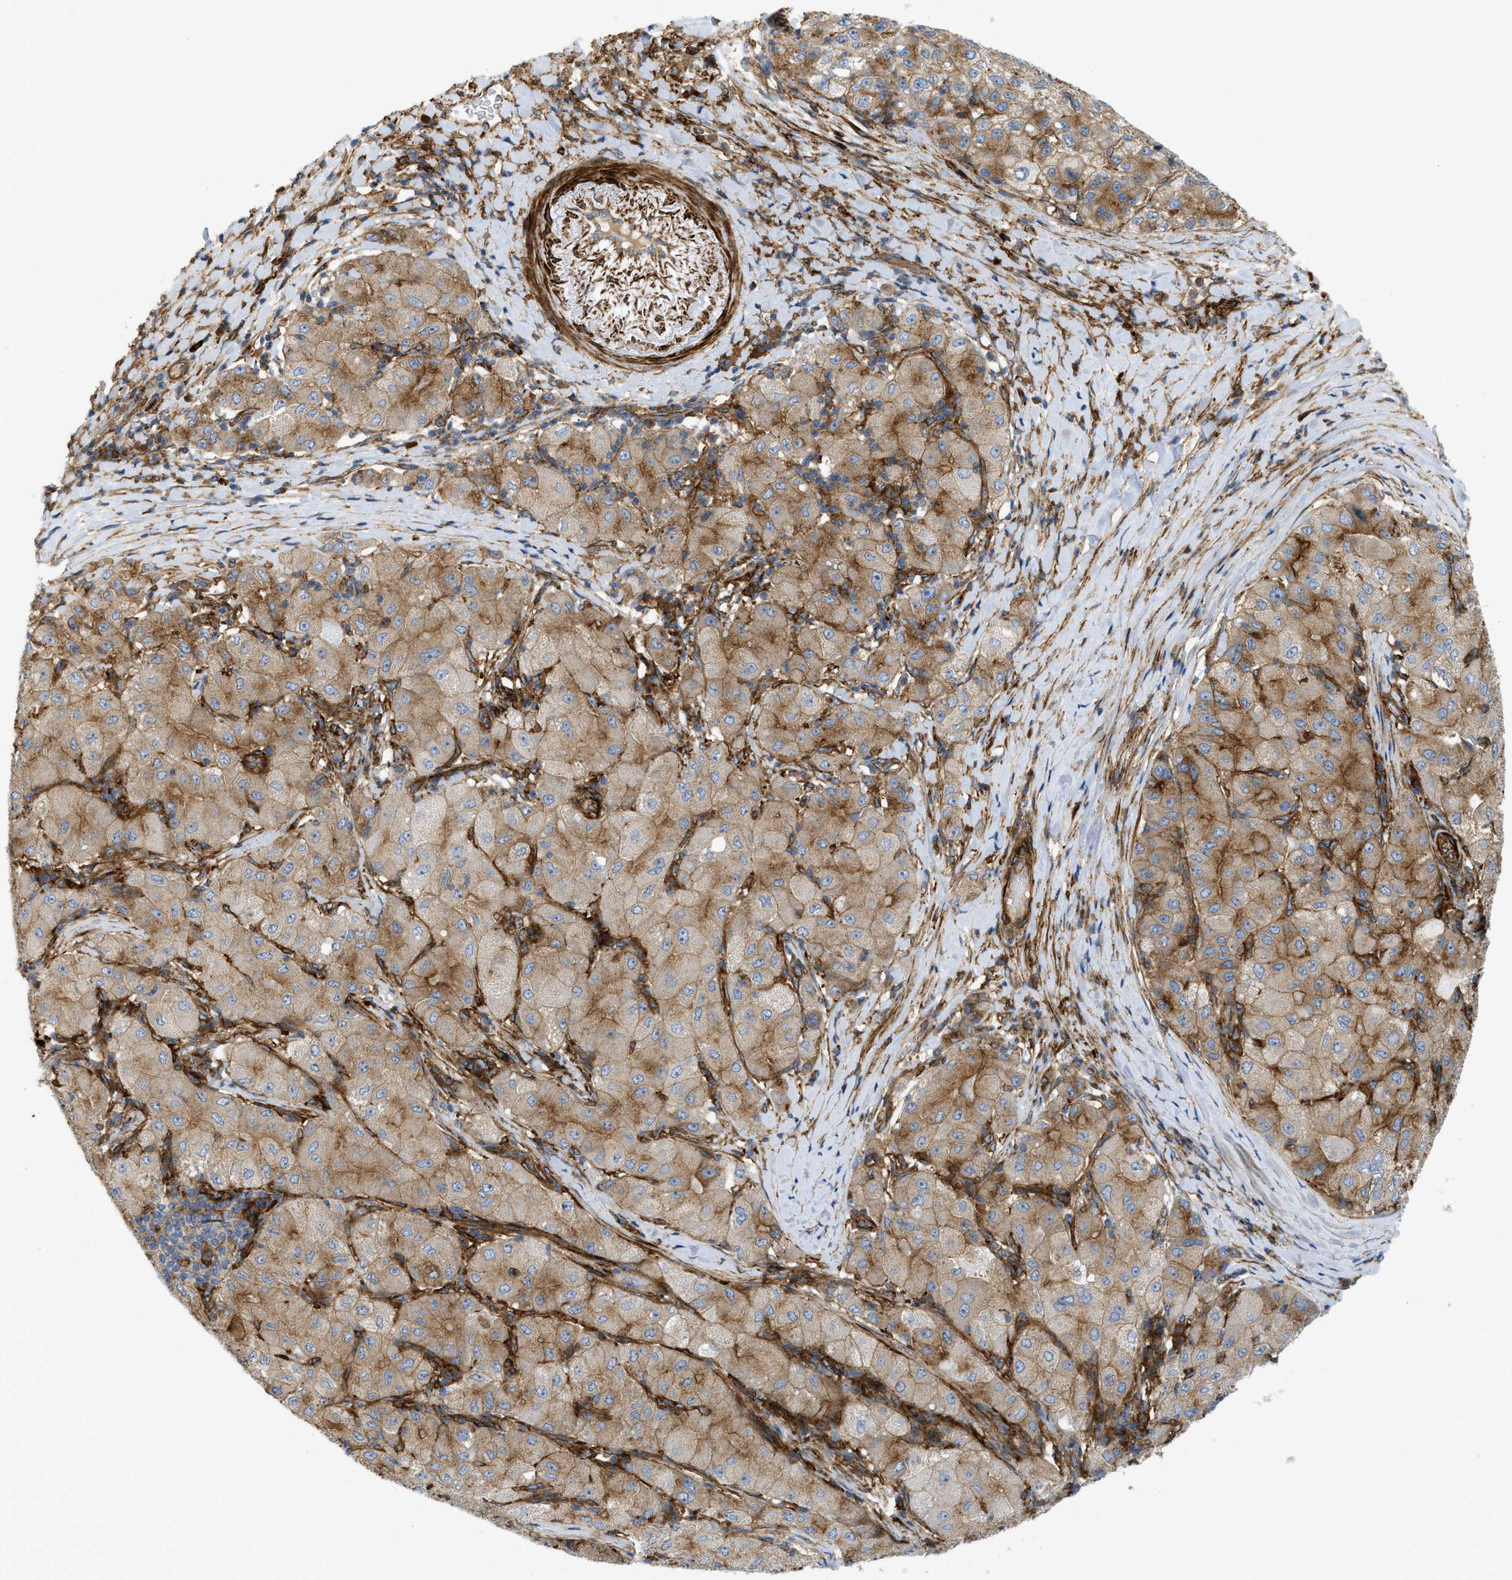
{"staining": {"intensity": "moderate", "quantity": ">75%", "location": "cytoplasmic/membranous"}, "tissue": "liver cancer", "cell_type": "Tumor cells", "image_type": "cancer", "snomed": [{"axis": "morphology", "description": "Carcinoma, Hepatocellular, NOS"}, {"axis": "topography", "description": "Liver"}], "caption": "Tumor cells show medium levels of moderate cytoplasmic/membranous positivity in approximately >75% of cells in liver hepatocellular carcinoma.", "gene": "PICALM", "patient": {"sex": "male", "age": 80}}